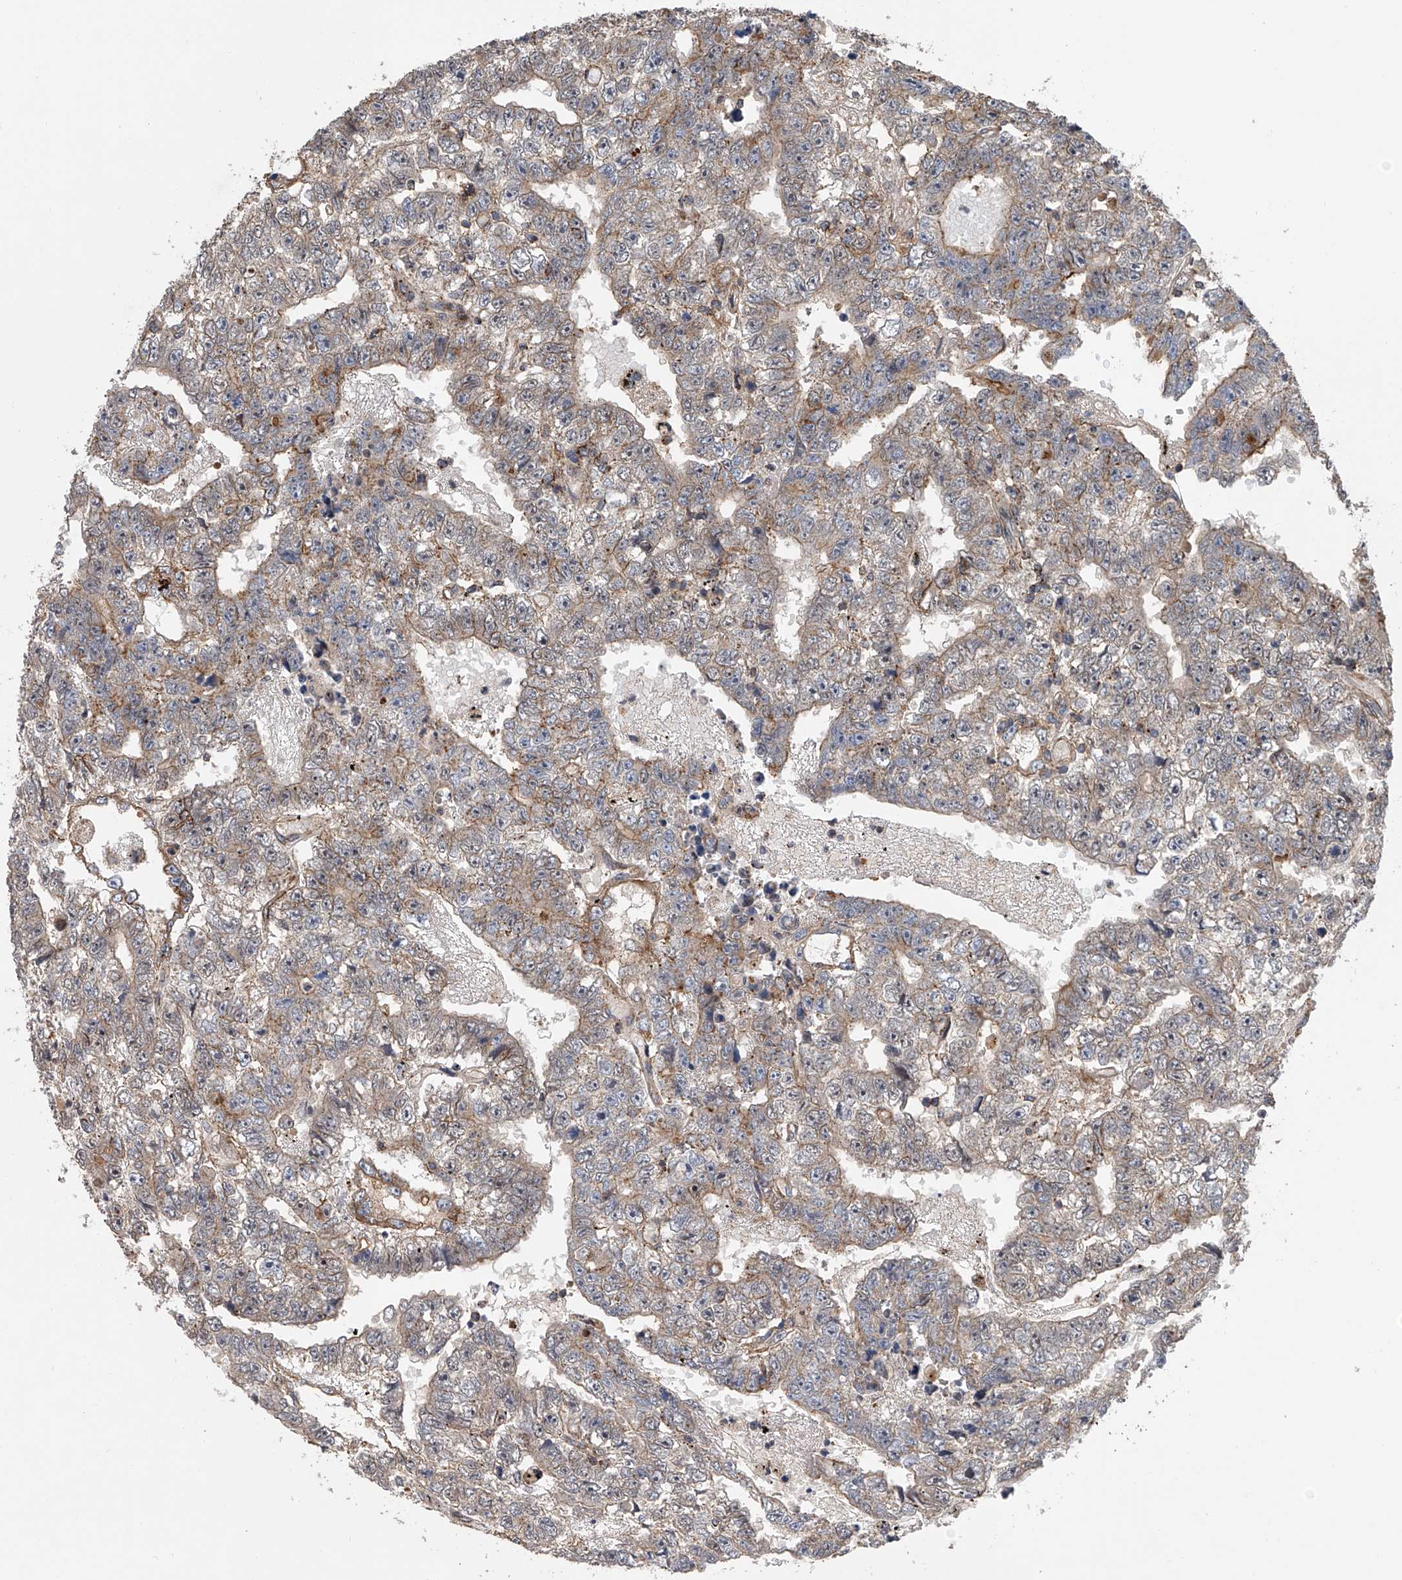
{"staining": {"intensity": "weak", "quantity": "25%-75%", "location": "cytoplasmic/membranous"}, "tissue": "testis cancer", "cell_type": "Tumor cells", "image_type": "cancer", "snomed": [{"axis": "morphology", "description": "Carcinoma, Embryonal, NOS"}, {"axis": "topography", "description": "Testis"}], "caption": "Immunohistochemistry (IHC) image of neoplastic tissue: human testis cancer (embryonal carcinoma) stained using immunohistochemistry (IHC) demonstrates low levels of weak protein expression localized specifically in the cytoplasmic/membranous of tumor cells, appearing as a cytoplasmic/membranous brown color.", "gene": "USP47", "patient": {"sex": "male", "age": 25}}